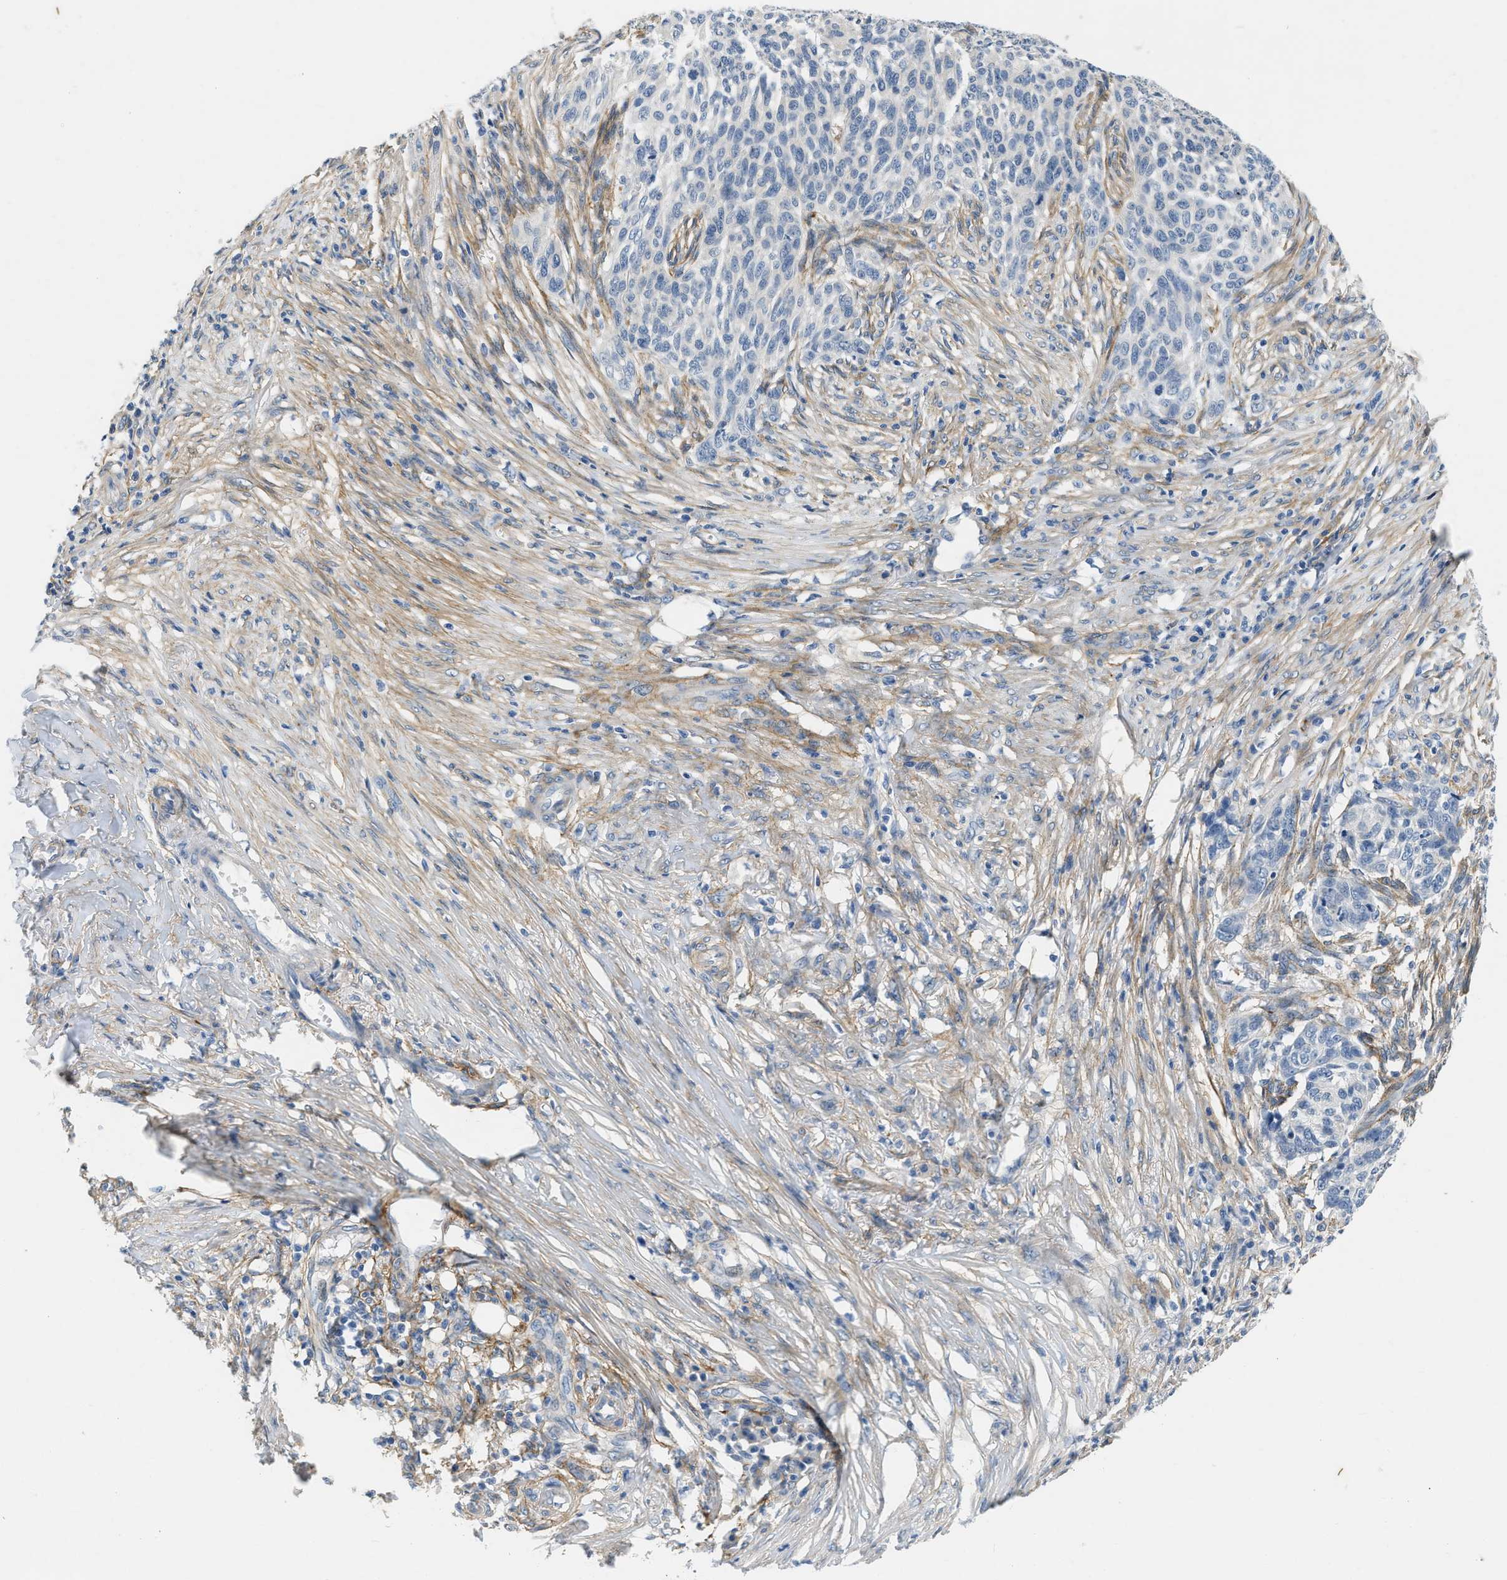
{"staining": {"intensity": "negative", "quantity": "none", "location": "none"}, "tissue": "skin cancer", "cell_type": "Tumor cells", "image_type": "cancer", "snomed": [{"axis": "morphology", "description": "Basal cell carcinoma"}, {"axis": "topography", "description": "Skin"}], "caption": "Tumor cells are negative for brown protein staining in skin cancer.", "gene": "PDGFRA", "patient": {"sex": "male", "age": 85}}